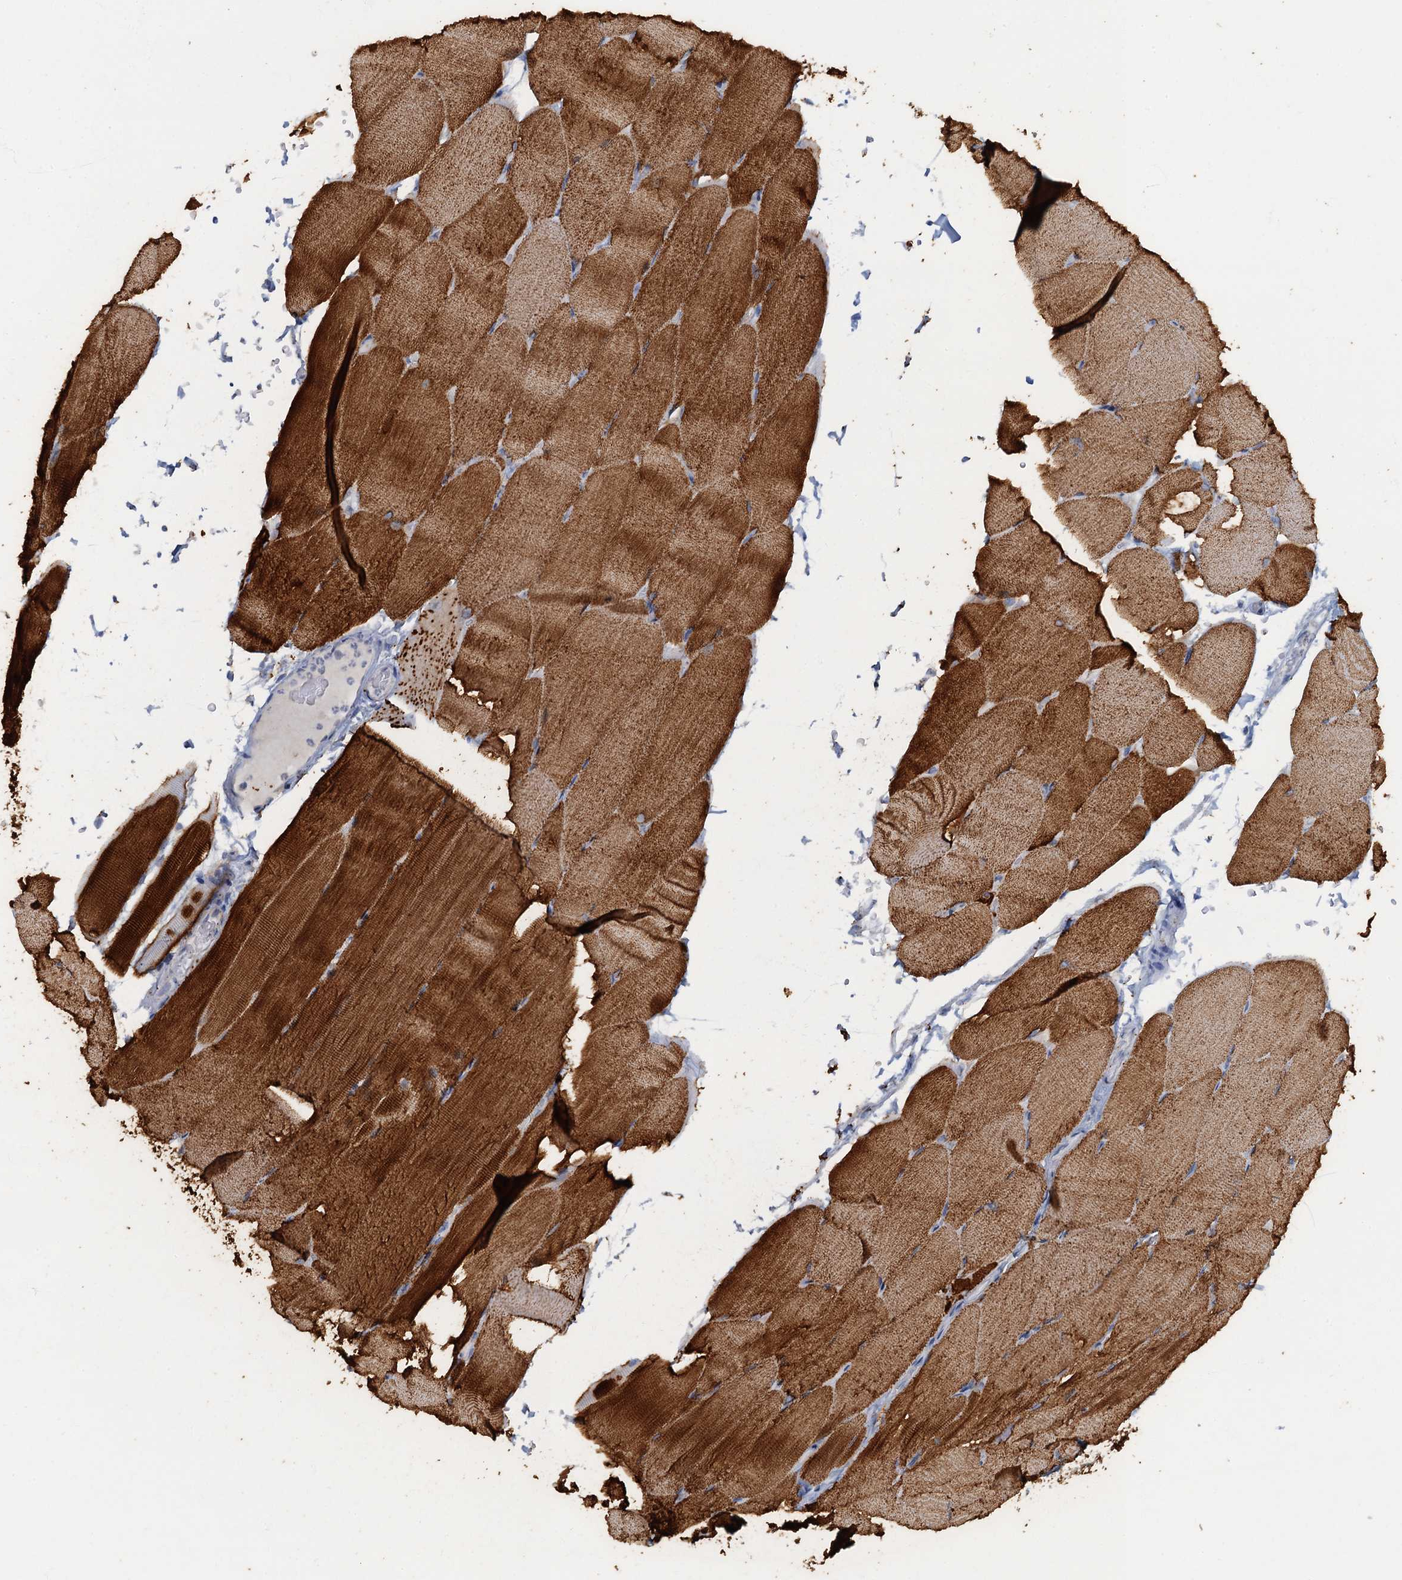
{"staining": {"intensity": "strong", "quantity": "25%-75%", "location": "cytoplasmic/membranous"}, "tissue": "skeletal muscle", "cell_type": "Myocytes", "image_type": "normal", "snomed": [{"axis": "morphology", "description": "Normal tissue, NOS"}, {"axis": "topography", "description": "Skeletal muscle"}, {"axis": "topography", "description": "Parathyroid gland"}], "caption": "Unremarkable skeletal muscle reveals strong cytoplasmic/membranous expression in about 25%-75% of myocytes.", "gene": "RAD9B", "patient": {"sex": "female", "age": 37}}